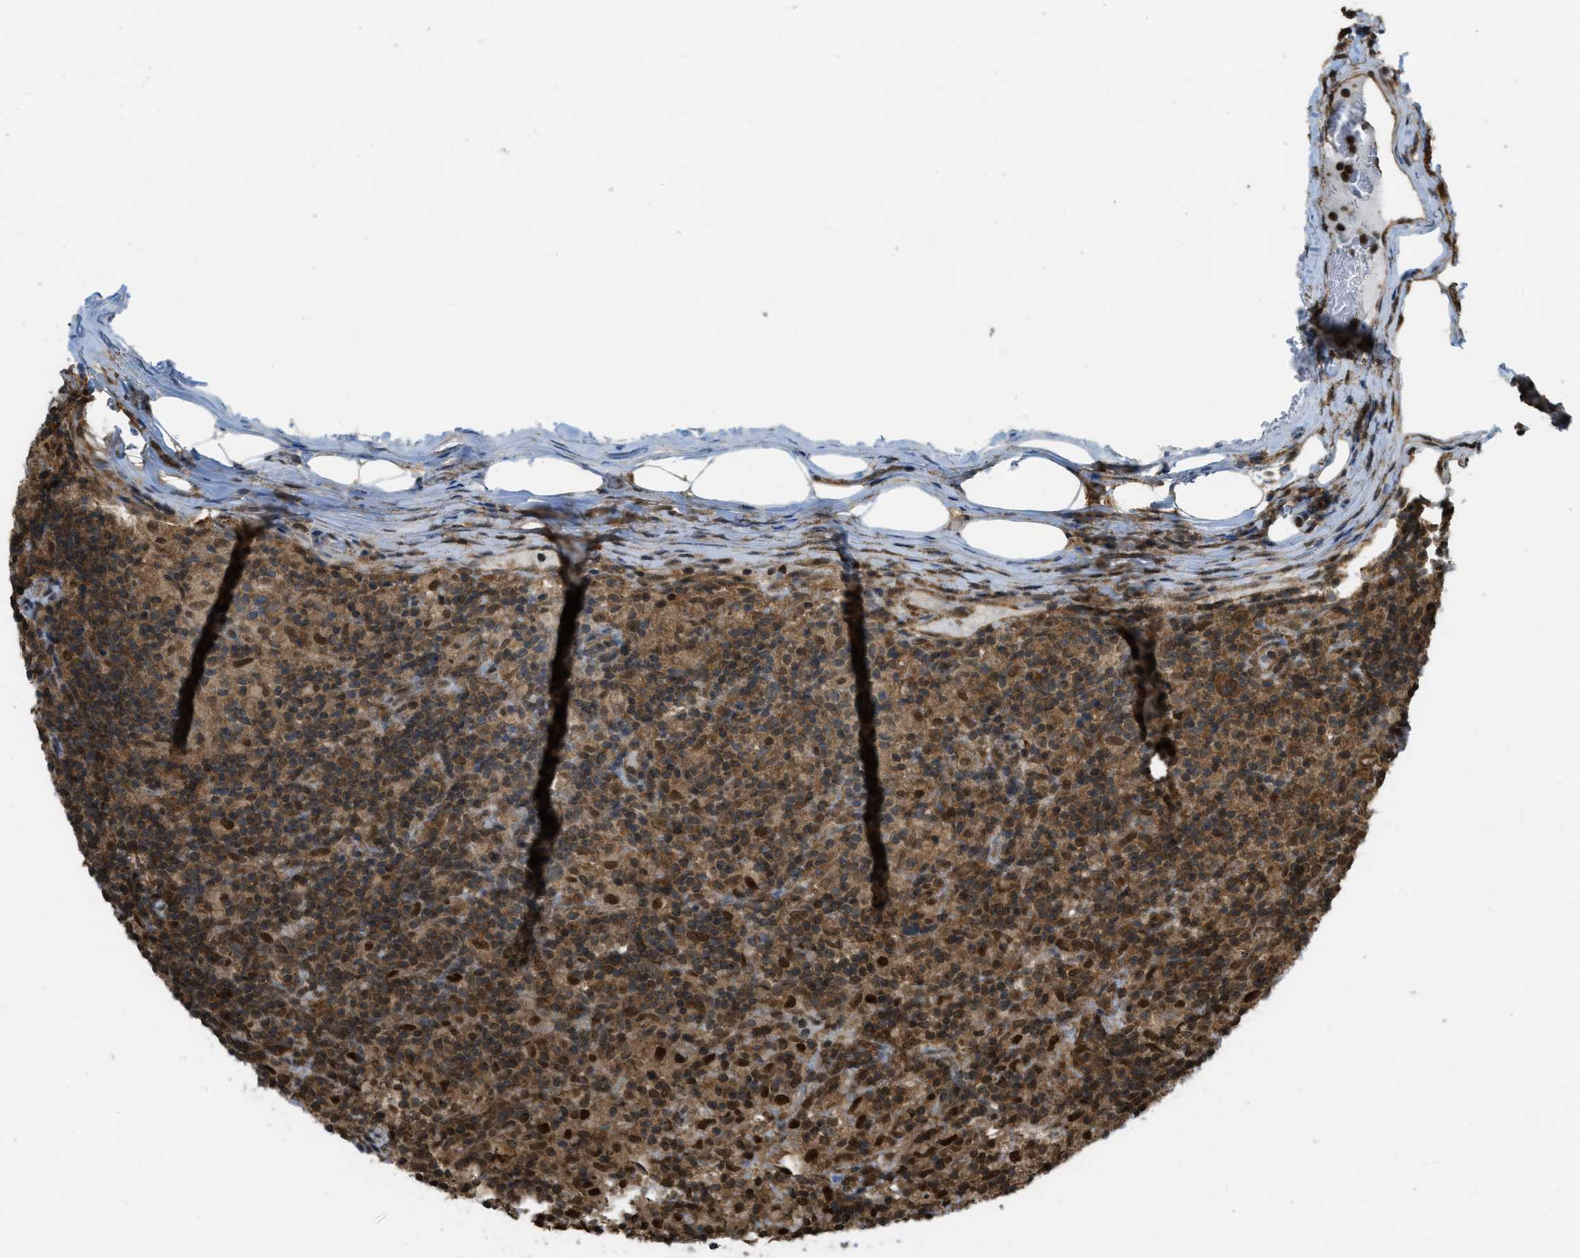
{"staining": {"intensity": "moderate", "quantity": ">75%", "location": "cytoplasmic/membranous"}, "tissue": "lymphoma", "cell_type": "Tumor cells", "image_type": "cancer", "snomed": [{"axis": "morphology", "description": "Hodgkin's disease, NOS"}, {"axis": "topography", "description": "Lymph node"}], "caption": "Approximately >75% of tumor cells in human Hodgkin's disease show moderate cytoplasmic/membranous protein positivity as visualized by brown immunohistochemical staining.", "gene": "TNPO1", "patient": {"sex": "male", "age": 70}}